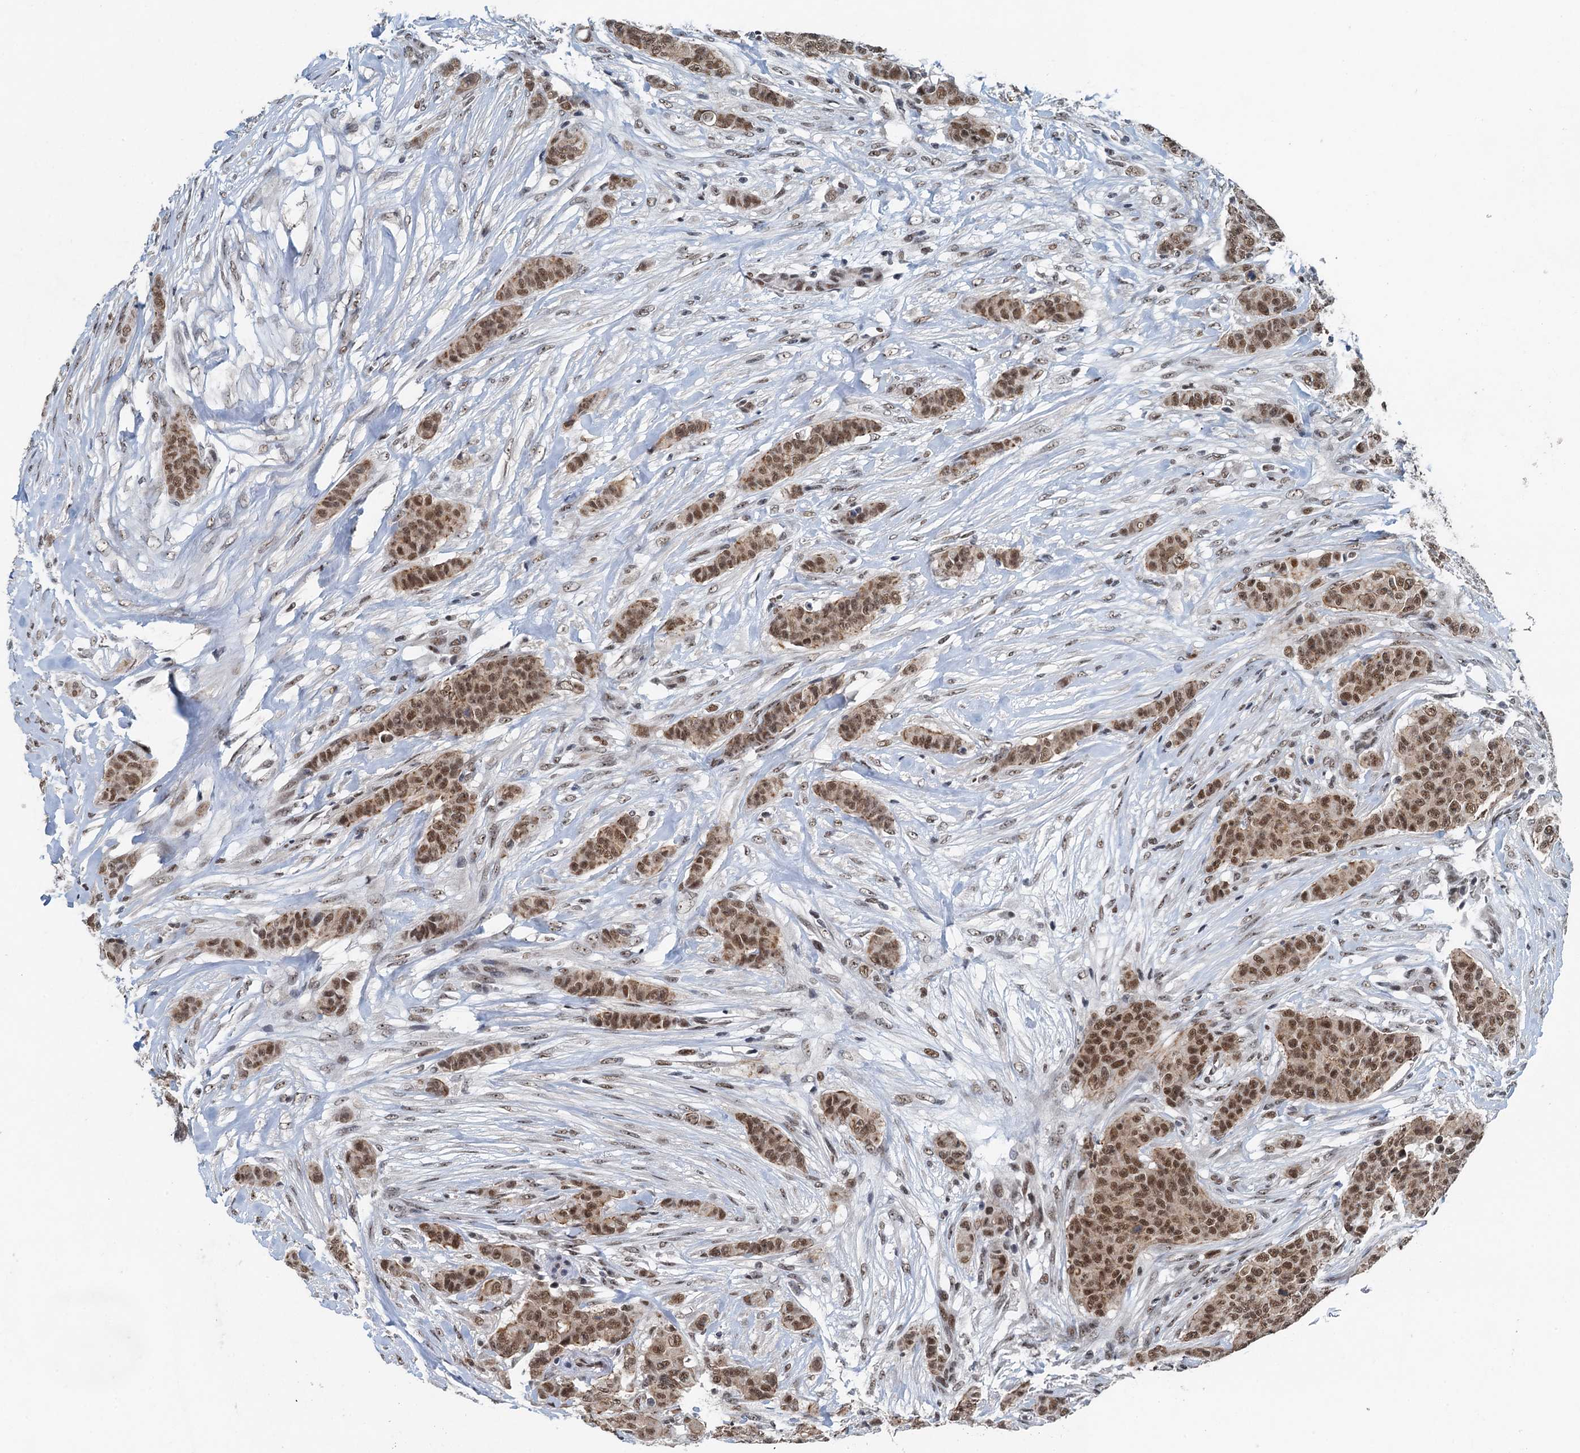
{"staining": {"intensity": "moderate", "quantity": ">75%", "location": "nuclear"}, "tissue": "breast cancer", "cell_type": "Tumor cells", "image_type": "cancer", "snomed": [{"axis": "morphology", "description": "Duct carcinoma"}, {"axis": "topography", "description": "Breast"}], "caption": "Breast cancer tissue shows moderate nuclear staining in about >75% of tumor cells, visualized by immunohistochemistry. (DAB (3,3'-diaminobenzidine) IHC with brightfield microscopy, high magnification).", "gene": "MTA3", "patient": {"sex": "female", "age": 40}}